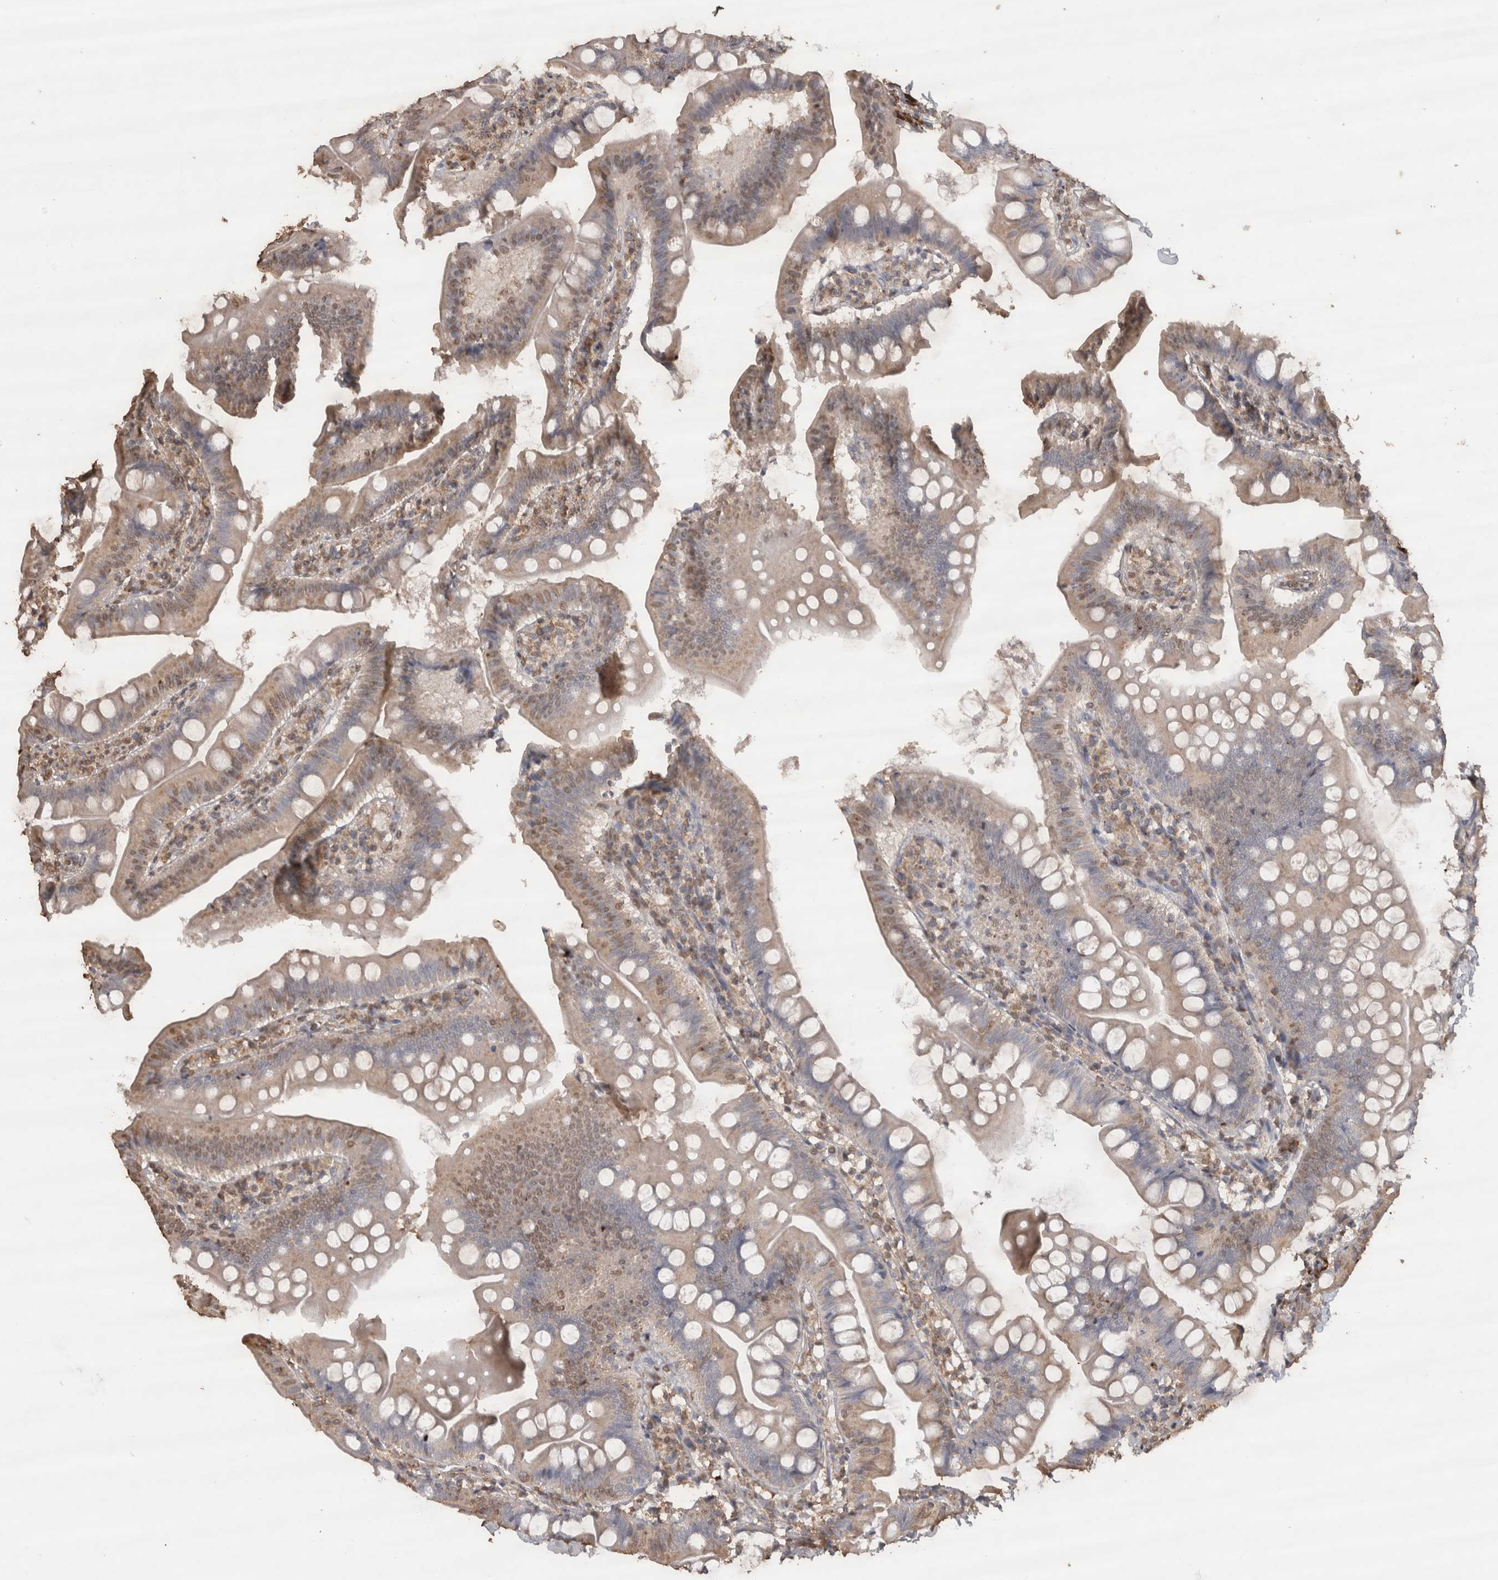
{"staining": {"intensity": "weak", "quantity": ">75%", "location": "cytoplasmic/membranous,nuclear"}, "tissue": "small intestine", "cell_type": "Glandular cells", "image_type": "normal", "snomed": [{"axis": "morphology", "description": "Normal tissue, NOS"}, {"axis": "topography", "description": "Small intestine"}], "caption": "Small intestine stained with DAB (3,3'-diaminobenzidine) IHC shows low levels of weak cytoplasmic/membranous,nuclear staining in approximately >75% of glandular cells.", "gene": "CRELD2", "patient": {"sex": "male", "age": 7}}